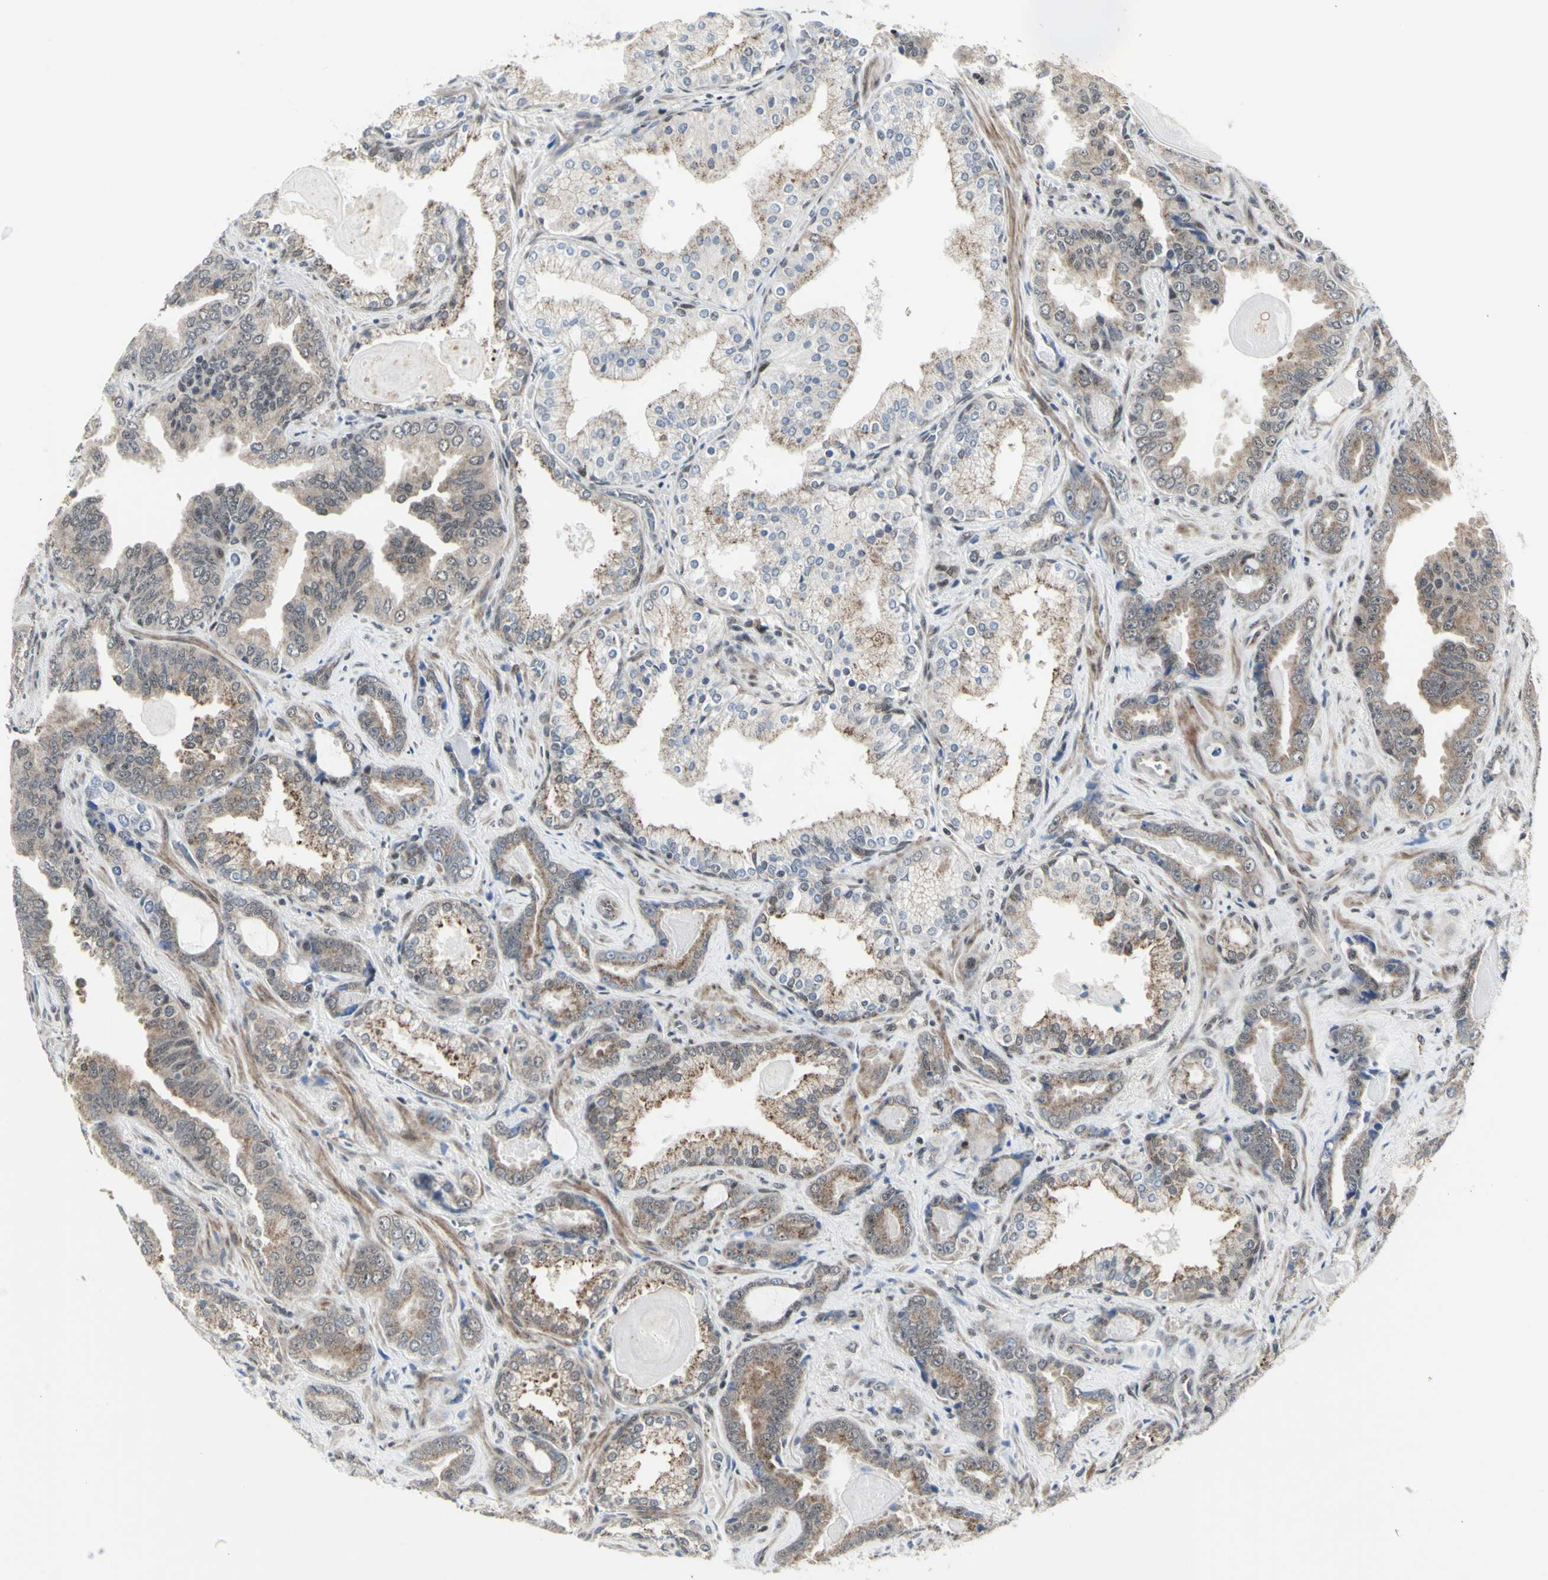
{"staining": {"intensity": "weak", "quantity": ">75%", "location": "cytoplasmic/membranous"}, "tissue": "prostate cancer", "cell_type": "Tumor cells", "image_type": "cancer", "snomed": [{"axis": "morphology", "description": "Adenocarcinoma, Low grade"}, {"axis": "topography", "description": "Prostate"}], "caption": "Adenocarcinoma (low-grade) (prostate) stained with DAB (3,3'-diaminobenzidine) immunohistochemistry exhibits low levels of weak cytoplasmic/membranous positivity in approximately >75% of tumor cells.", "gene": "DHRS7B", "patient": {"sex": "male", "age": 60}}